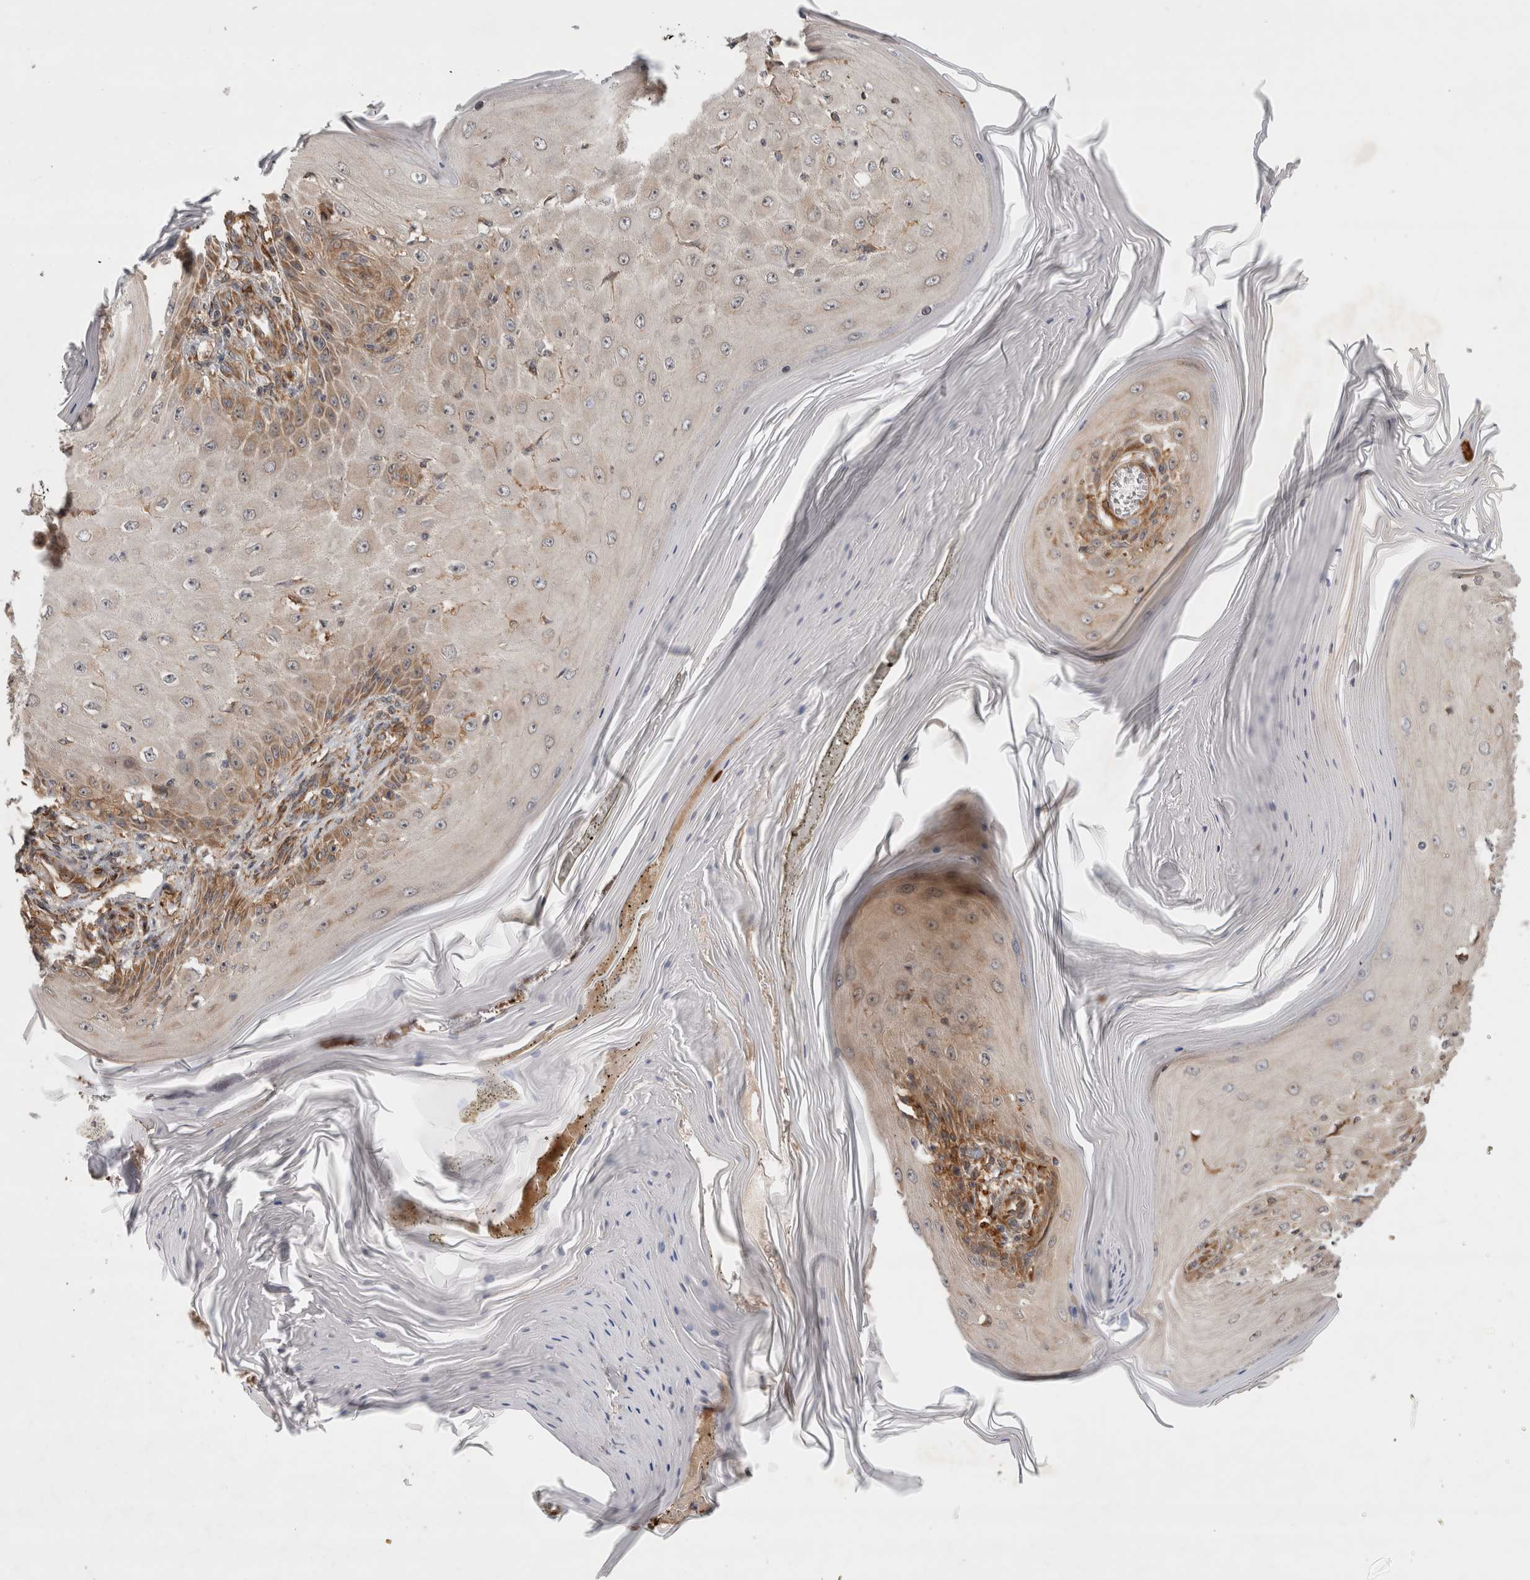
{"staining": {"intensity": "moderate", "quantity": "<25%", "location": "cytoplasmic/membranous"}, "tissue": "skin cancer", "cell_type": "Tumor cells", "image_type": "cancer", "snomed": [{"axis": "morphology", "description": "Squamous cell carcinoma, NOS"}, {"axis": "topography", "description": "Skin"}], "caption": "Moderate cytoplasmic/membranous staining is present in about <25% of tumor cells in skin cancer. The protein is shown in brown color, while the nuclei are stained blue.", "gene": "TUBD1", "patient": {"sex": "female", "age": 73}}